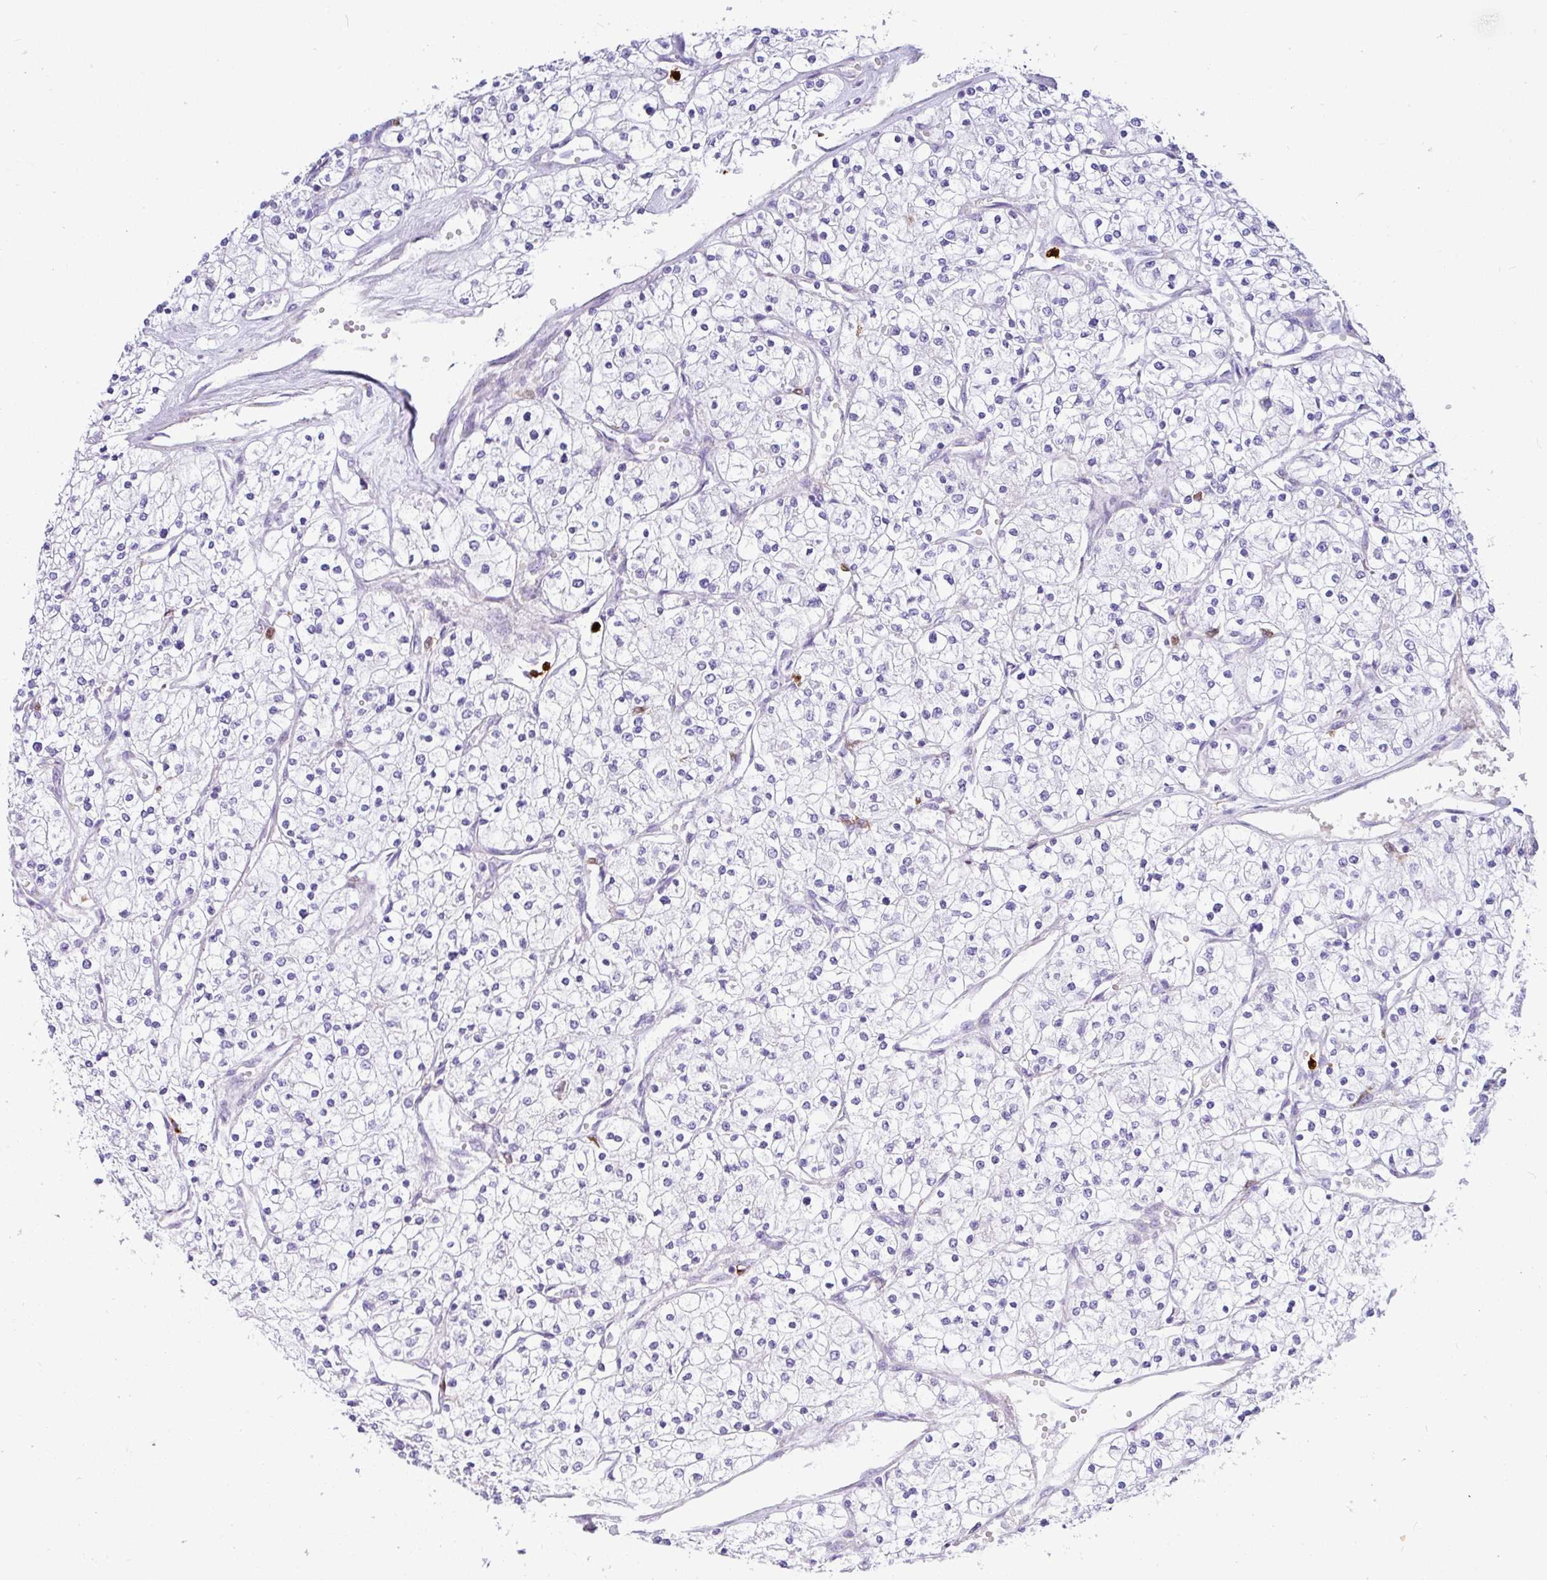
{"staining": {"intensity": "negative", "quantity": "none", "location": "none"}, "tissue": "renal cancer", "cell_type": "Tumor cells", "image_type": "cancer", "snomed": [{"axis": "morphology", "description": "Adenocarcinoma, NOS"}, {"axis": "topography", "description": "Kidney"}], "caption": "Adenocarcinoma (renal) was stained to show a protein in brown. There is no significant staining in tumor cells.", "gene": "SH2D3C", "patient": {"sex": "male", "age": 80}}